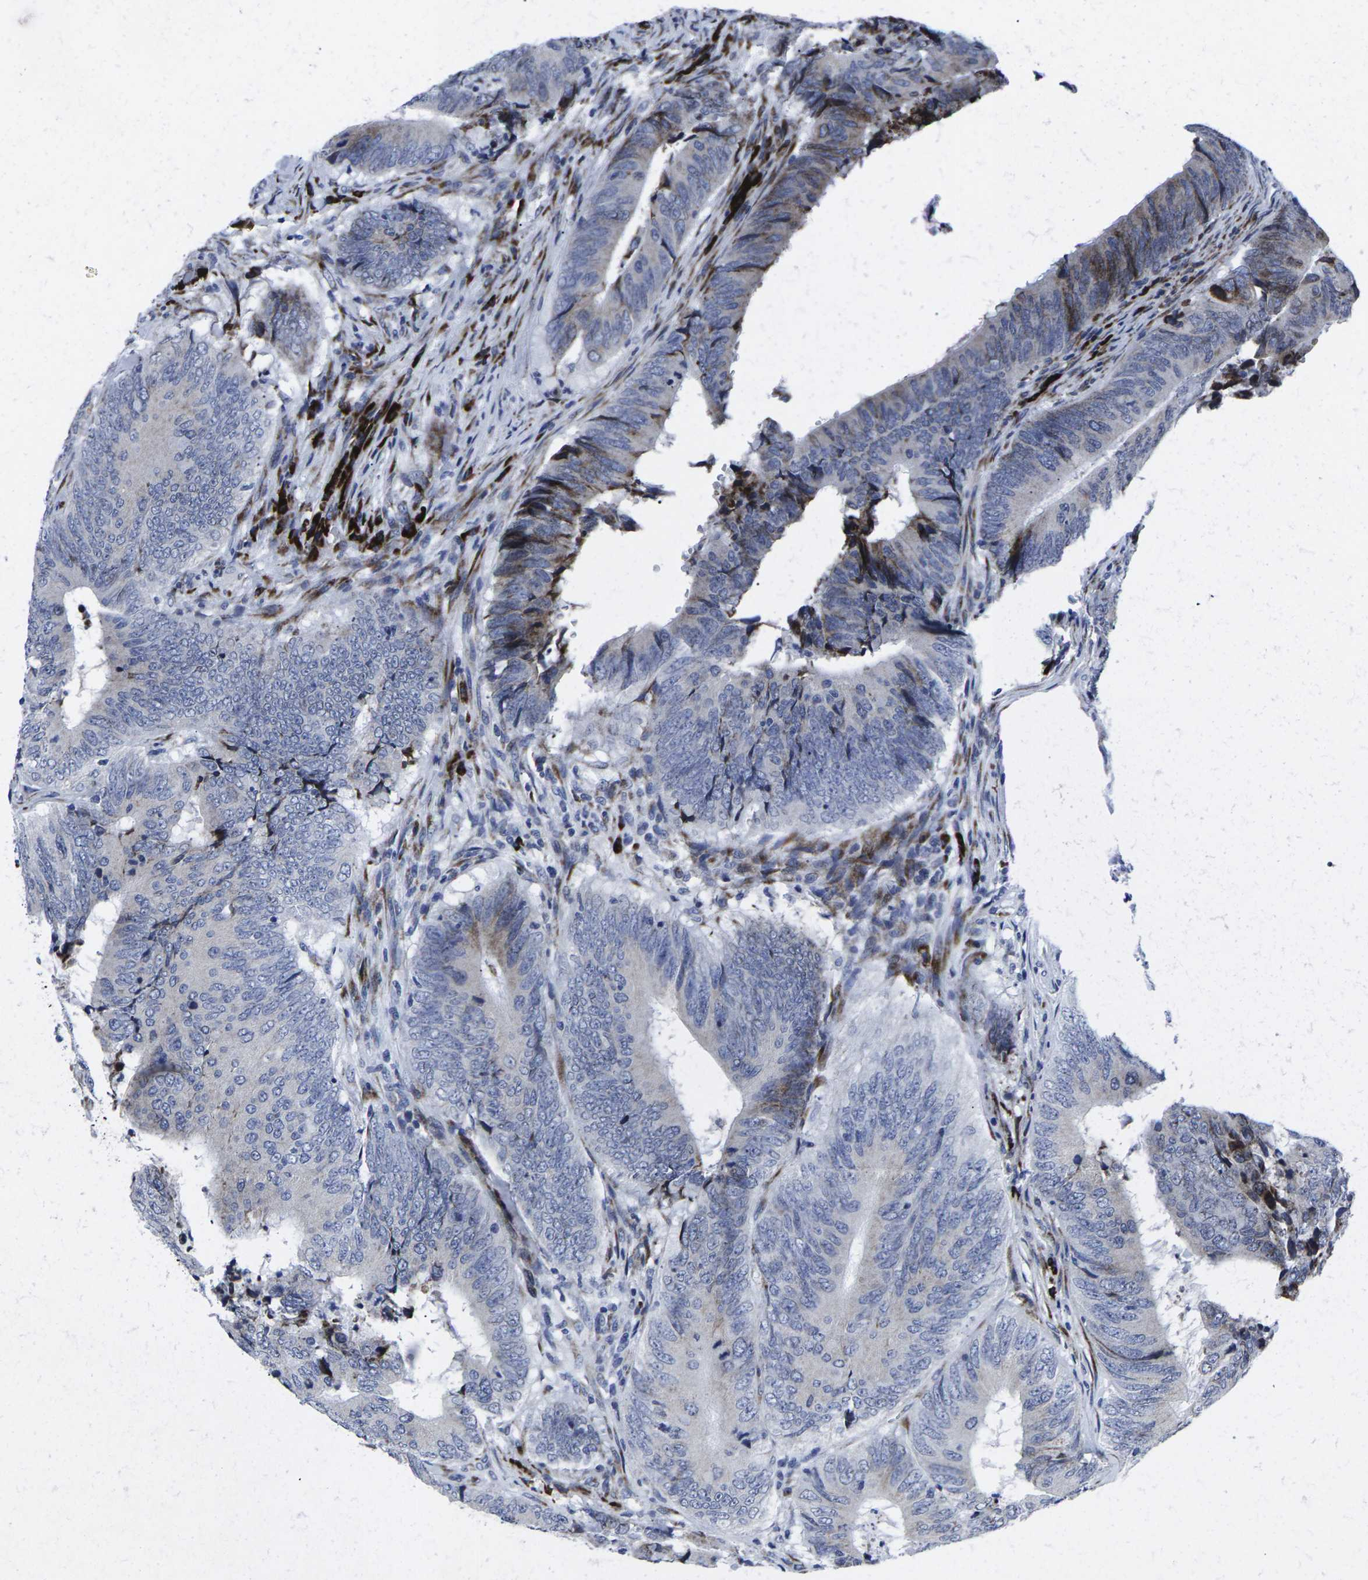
{"staining": {"intensity": "moderate", "quantity": "<25%", "location": "cytoplasmic/membranous"}, "tissue": "colorectal cancer", "cell_type": "Tumor cells", "image_type": "cancer", "snomed": [{"axis": "morphology", "description": "Normal tissue, NOS"}, {"axis": "morphology", "description": "Adenocarcinoma, NOS"}, {"axis": "topography", "description": "Colon"}], "caption": "The photomicrograph displays staining of colorectal cancer, revealing moderate cytoplasmic/membranous protein staining (brown color) within tumor cells.", "gene": "RPN1", "patient": {"sex": "male", "age": 56}}